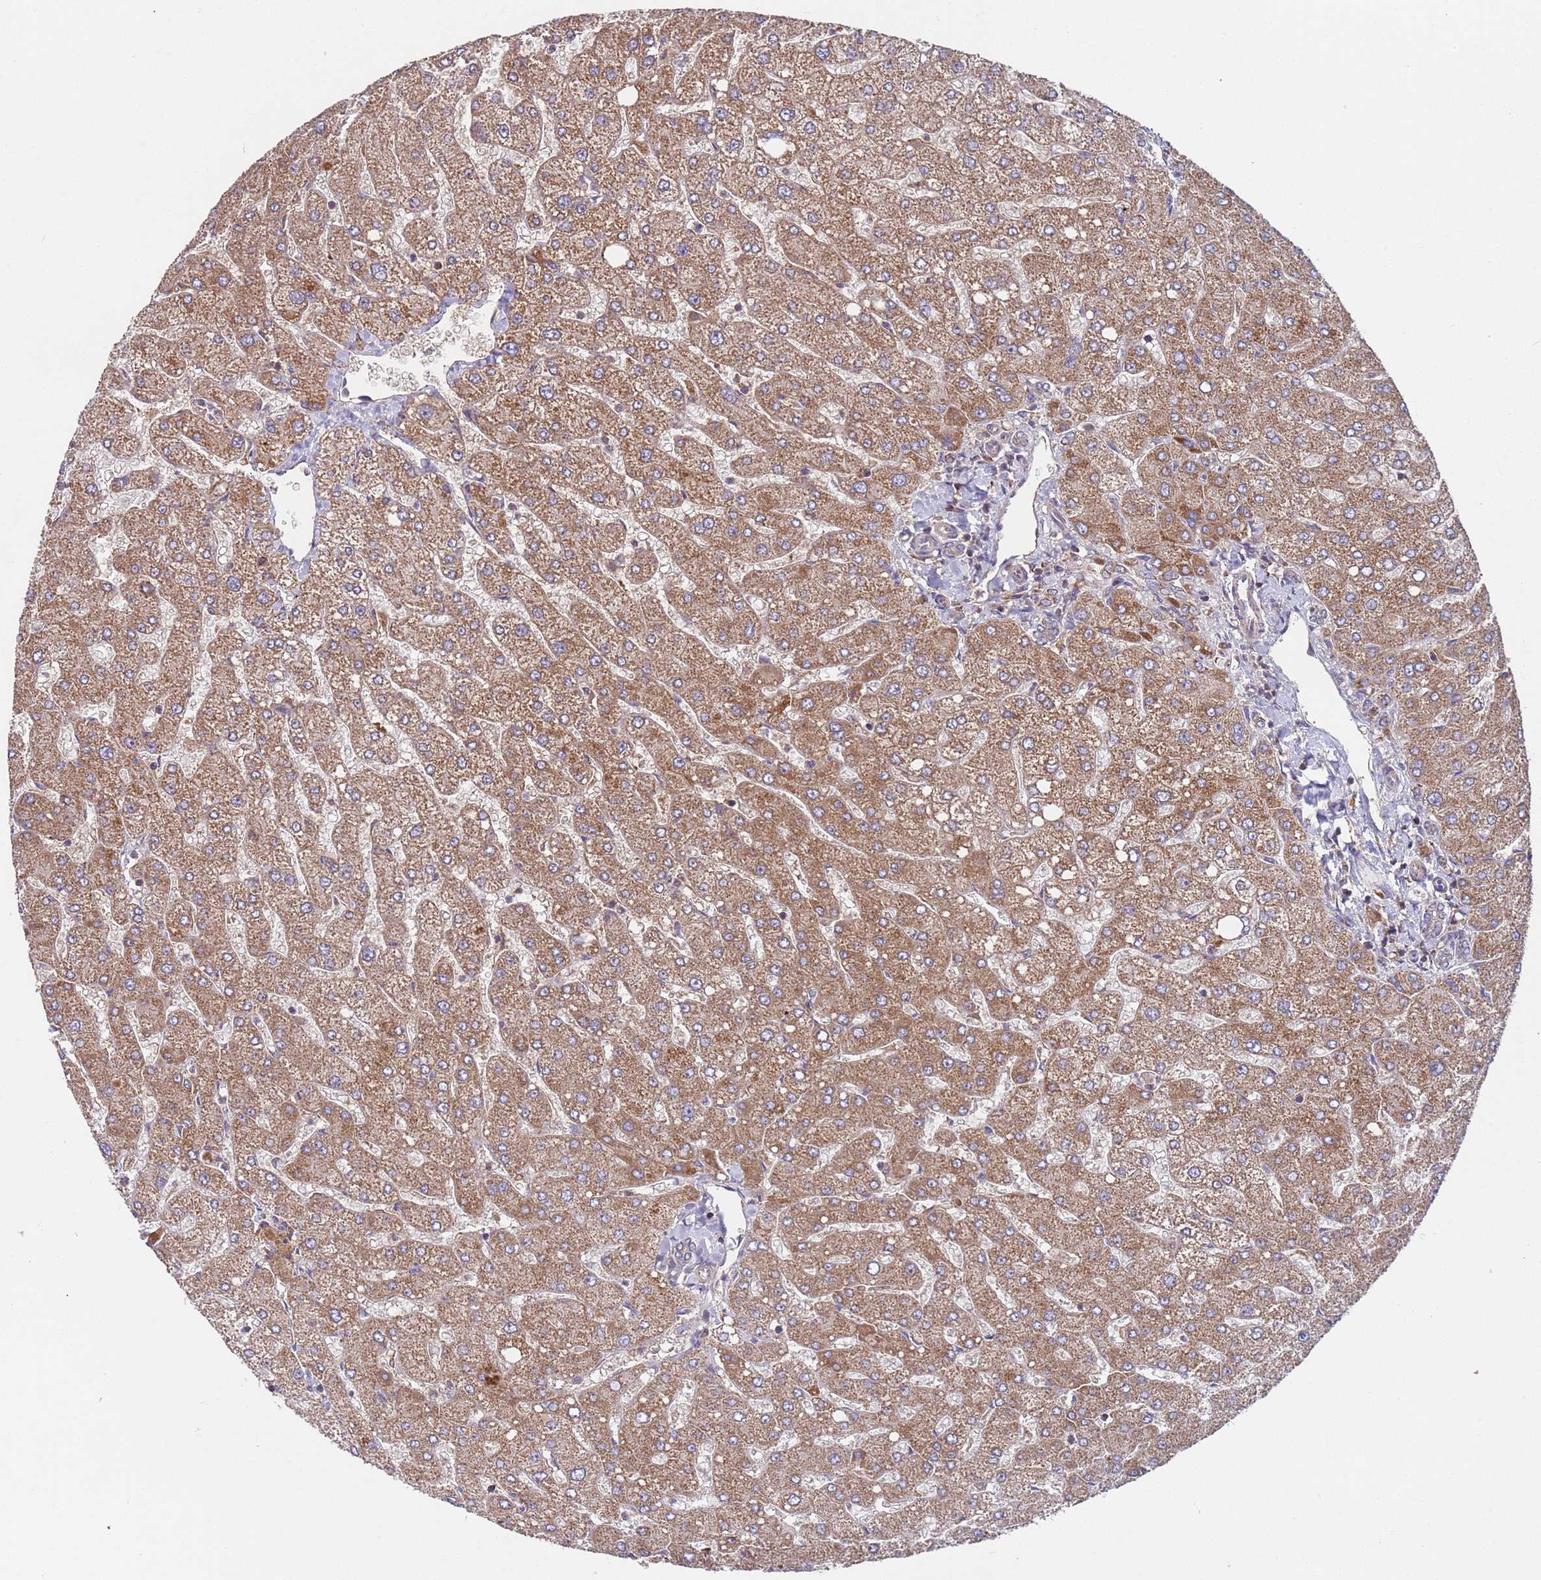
{"staining": {"intensity": "negative", "quantity": "none", "location": "none"}, "tissue": "liver", "cell_type": "Cholangiocytes", "image_type": "normal", "snomed": [{"axis": "morphology", "description": "Normal tissue, NOS"}, {"axis": "topography", "description": "Liver"}], "caption": "High power microscopy photomicrograph of an immunohistochemistry (IHC) histopathology image of benign liver, revealing no significant expression in cholangiocytes.", "gene": "ACAD8", "patient": {"sex": "male", "age": 55}}